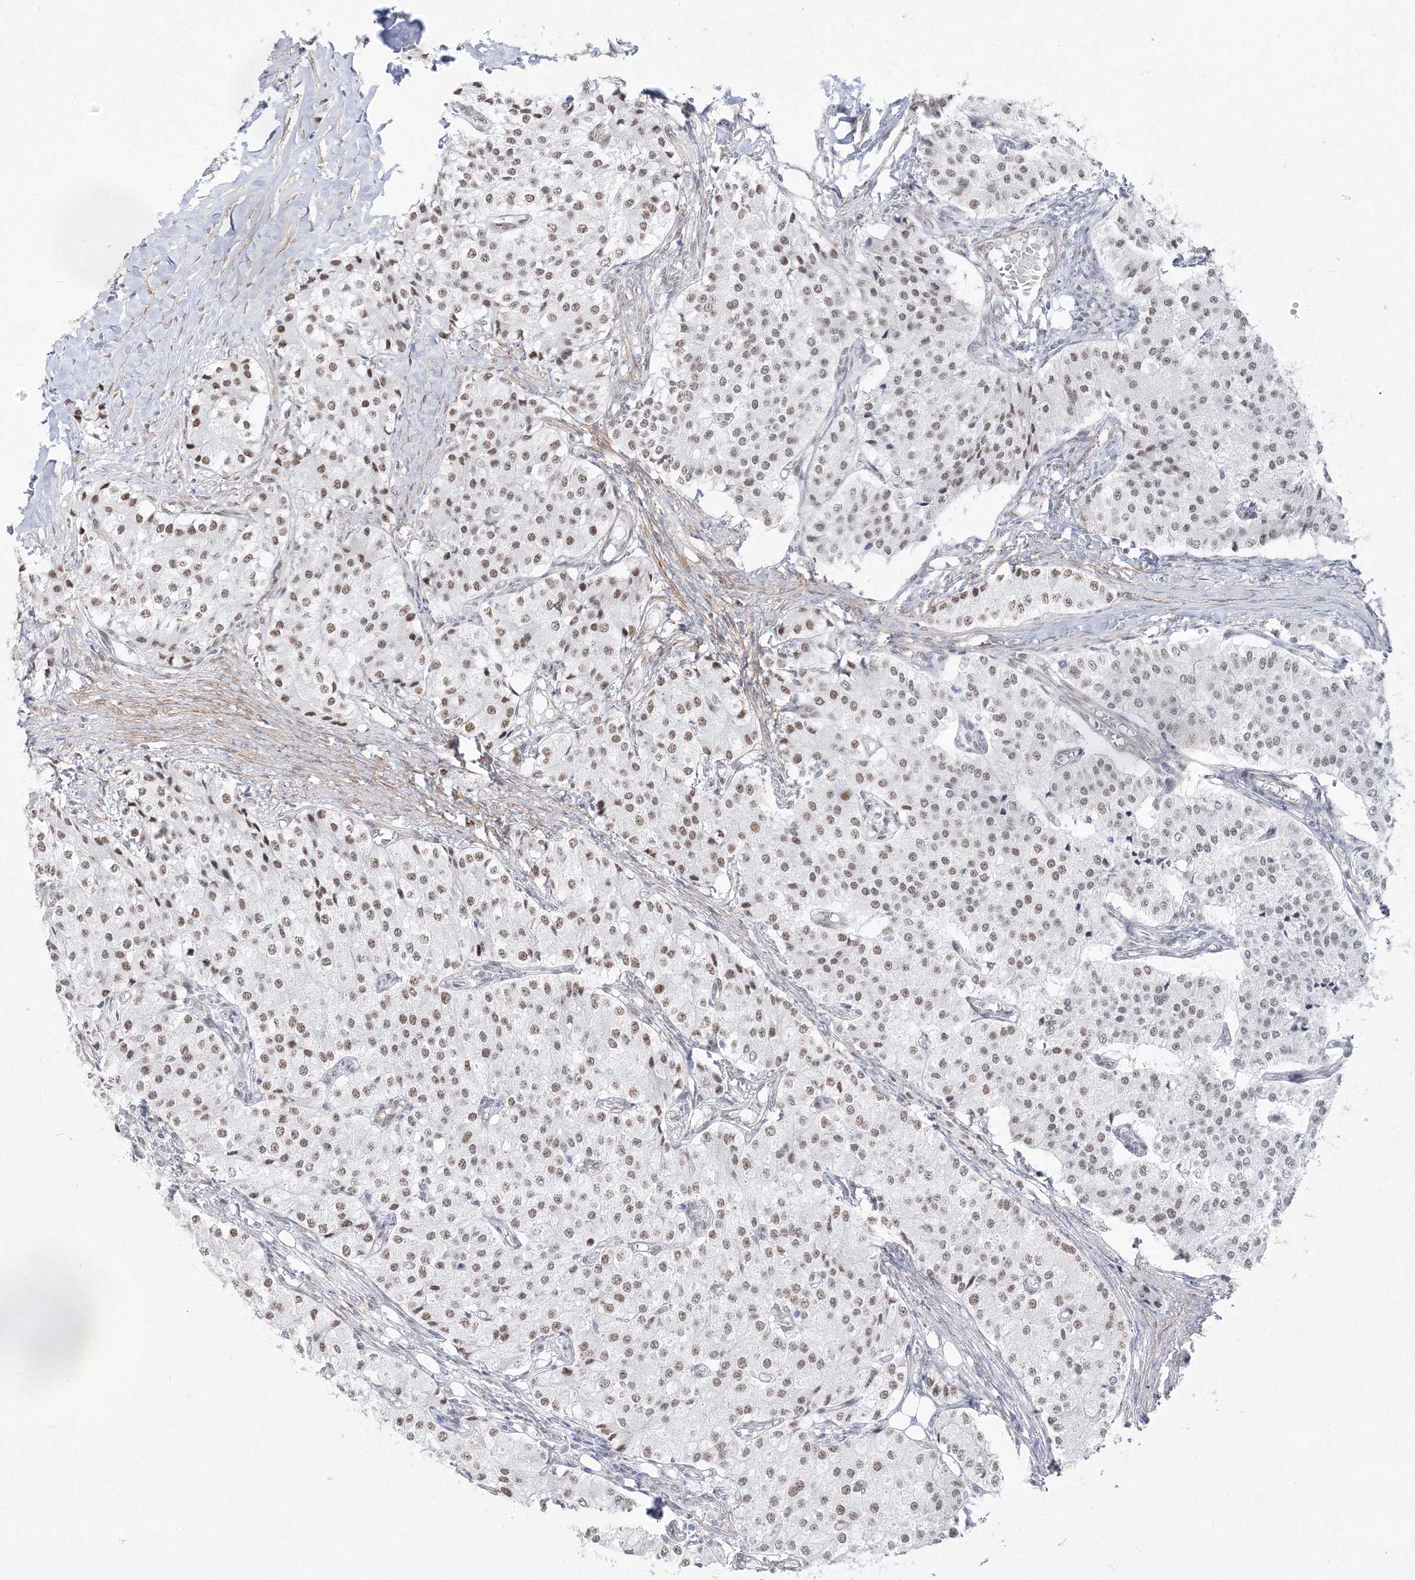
{"staining": {"intensity": "weak", "quantity": ">75%", "location": "nuclear"}, "tissue": "carcinoid", "cell_type": "Tumor cells", "image_type": "cancer", "snomed": [{"axis": "morphology", "description": "Carcinoid, malignant, NOS"}, {"axis": "topography", "description": "Colon"}], "caption": "Human carcinoid stained for a protein (brown) displays weak nuclear positive staining in about >75% of tumor cells.", "gene": "ZNF638", "patient": {"sex": "female", "age": 52}}